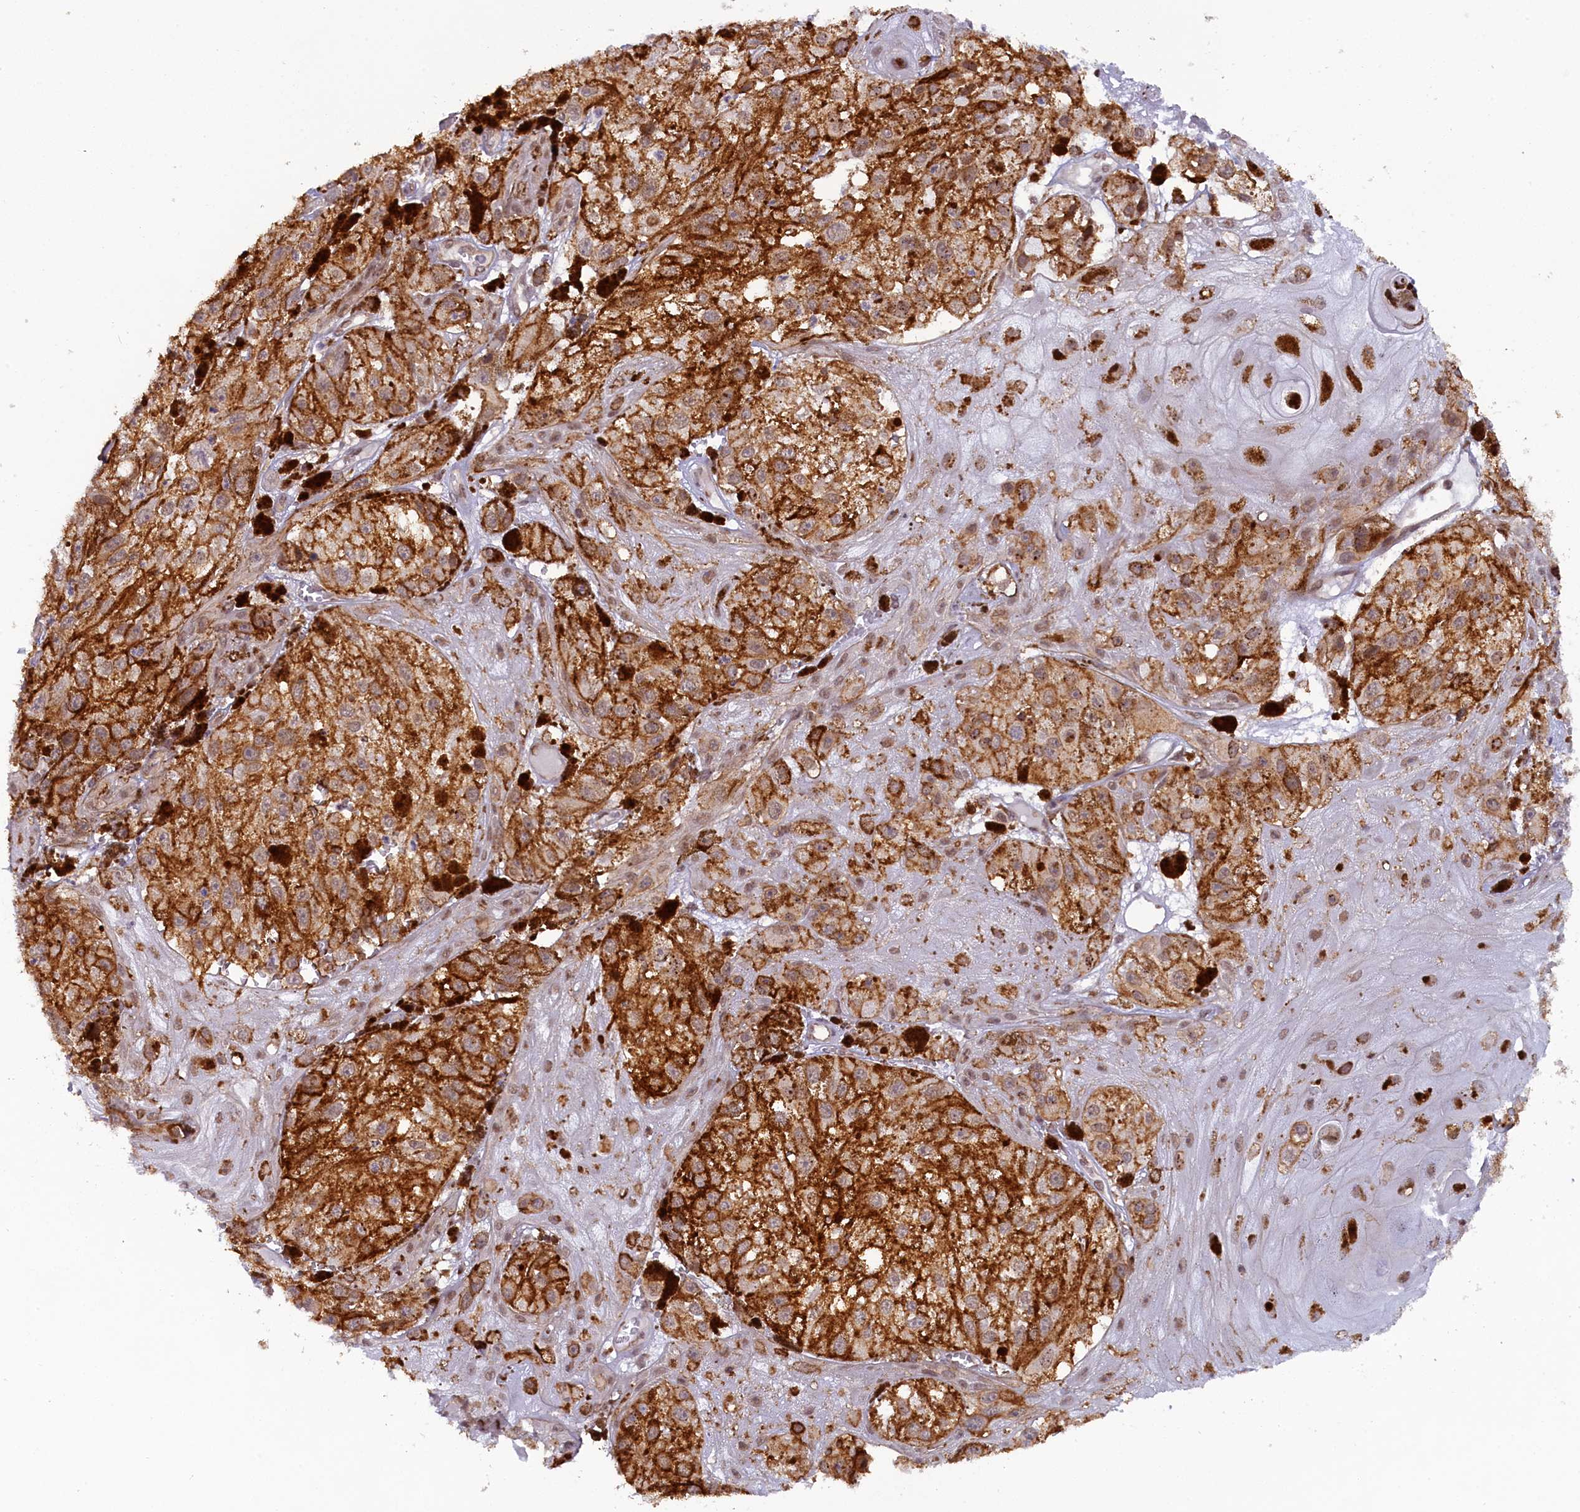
{"staining": {"intensity": "negative", "quantity": "none", "location": "none"}, "tissue": "melanoma", "cell_type": "Tumor cells", "image_type": "cancer", "snomed": [{"axis": "morphology", "description": "Malignant melanoma, NOS"}, {"axis": "topography", "description": "Skin"}], "caption": "Immunohistochemistry of melanoma shows no expression in tumor cells.", "gene": "FCHO1", "patient": {"sex": "male", "age": 88}}